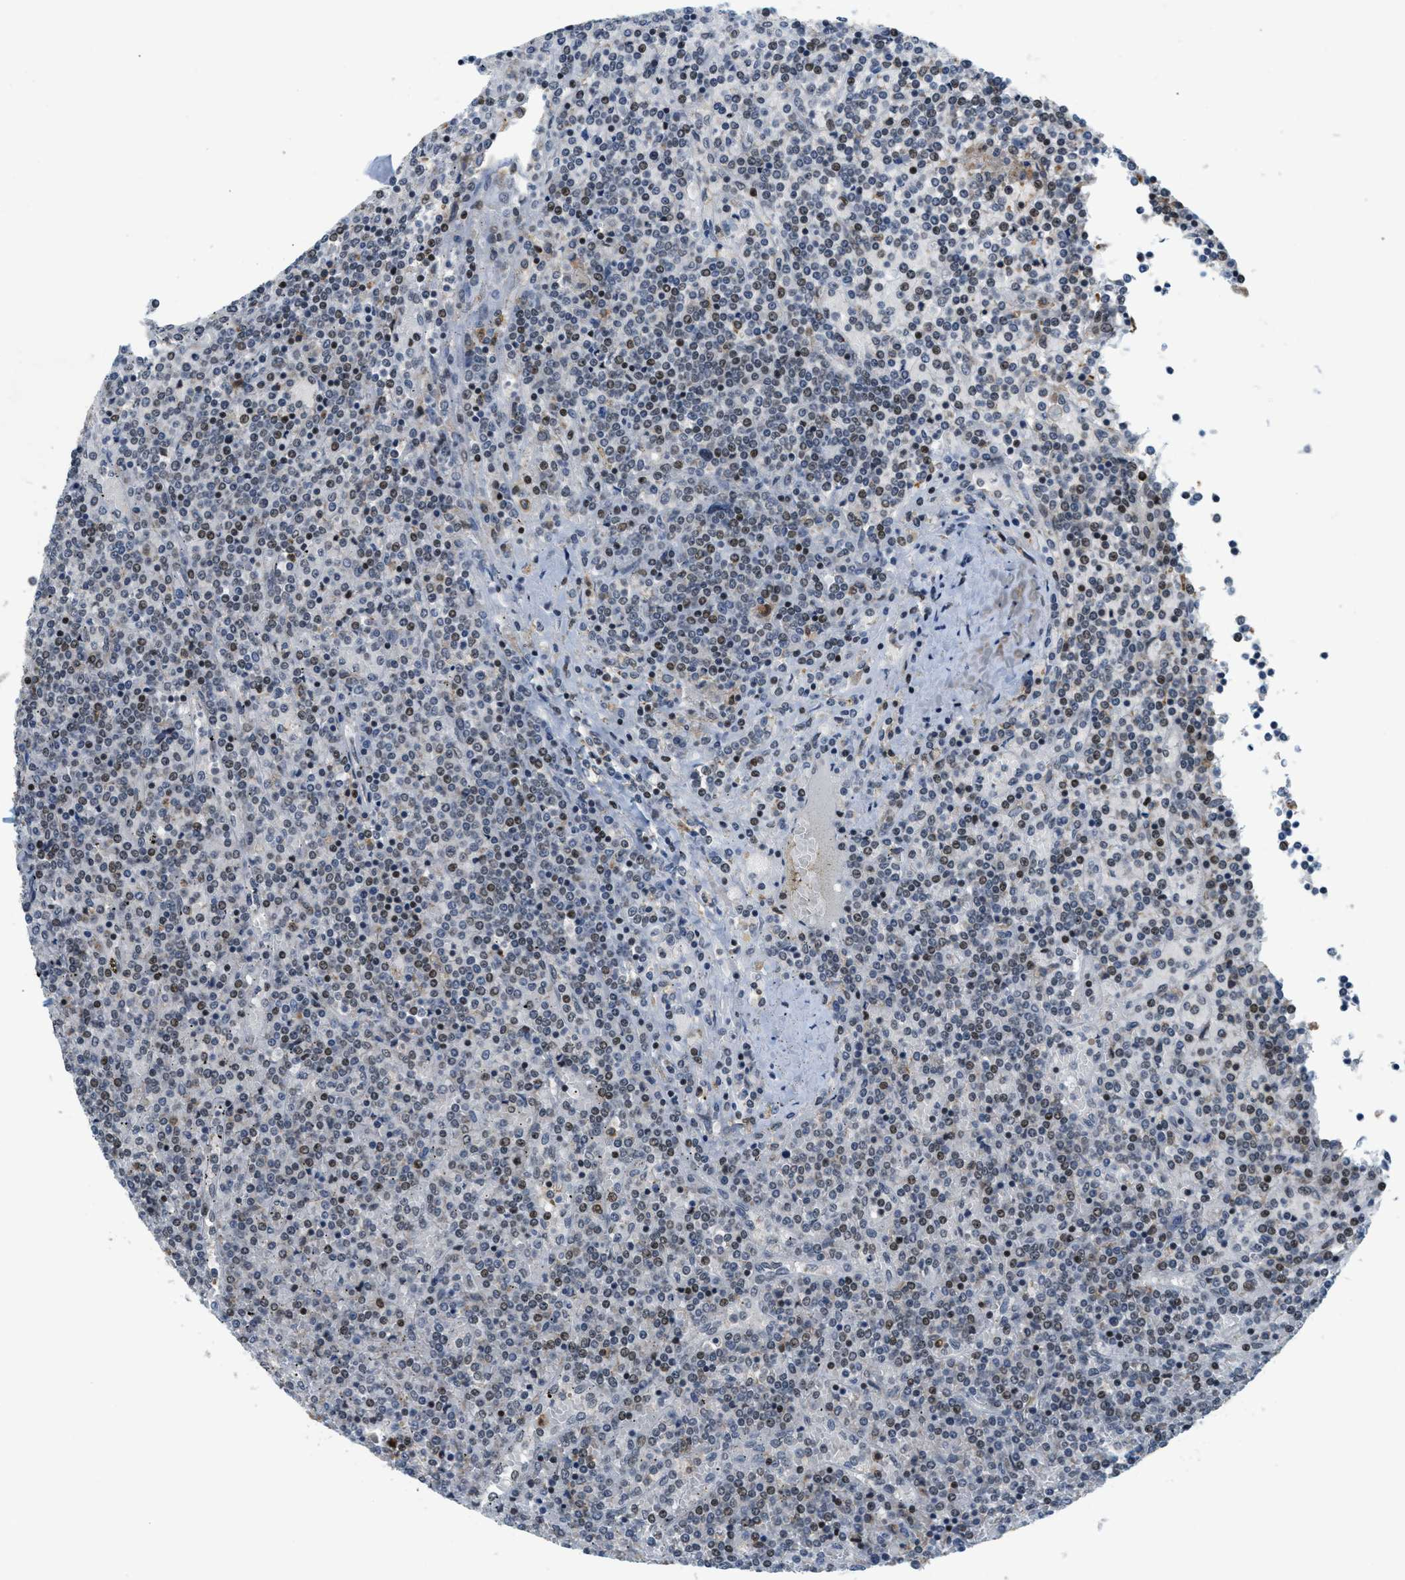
{"staining": {"intensity": "moderate", "quantity": "25%-75%", "location": "nuclear"}, "tissue": "lymphoma", "cell_type": "Tumor cells", "image_type": "cancer", "snomed": [{"axis": "morphology", "description": "Malignant lymphoma, non-Hodgkin's type, Low grade"}, {"axis": "topography", "description": "Spleen"}], "caption": "A high-resolution histopathology image shows IHC staining of lymphoma, which shows moderate nuclear positivity in approximately 25%-75% of tumor cells.", "gene": "ING1", "patient": {"sex": "female", "age": 19}}